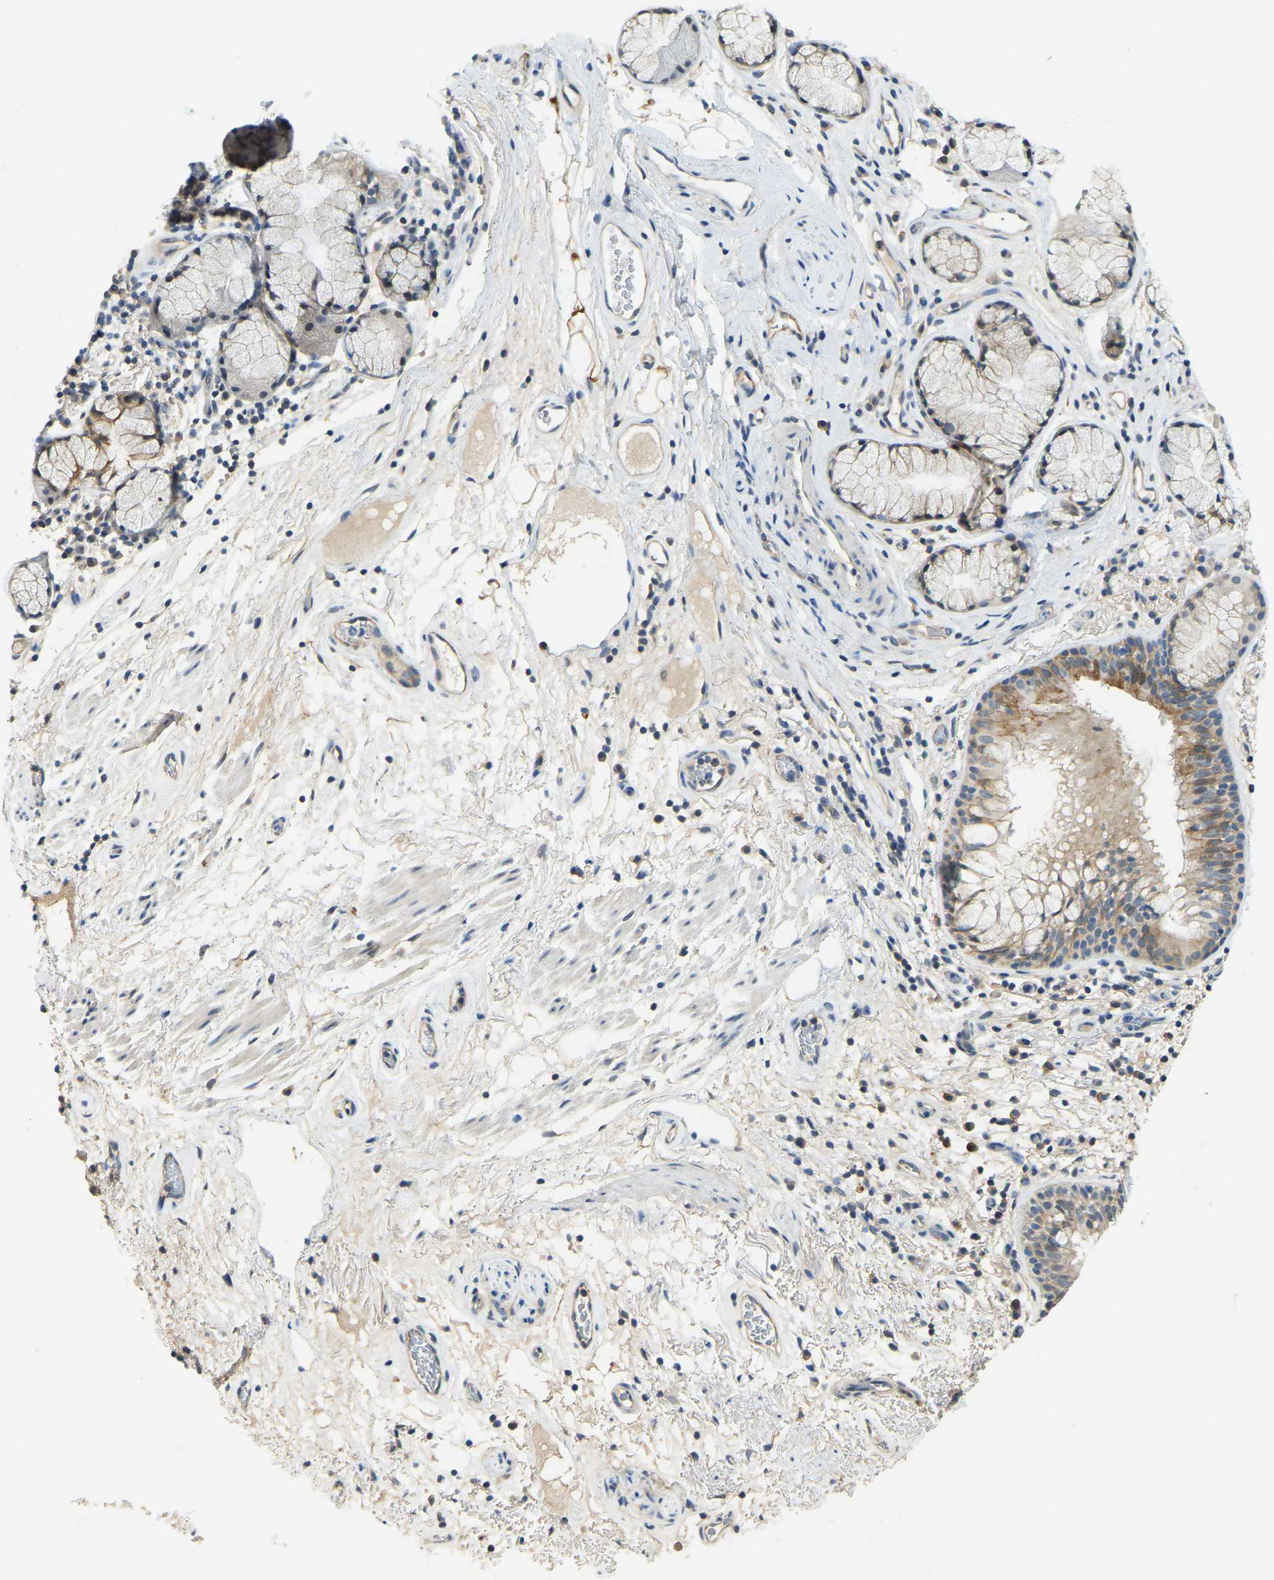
{"staining": {"intensity": "weak", "quantity": "<25%", "location": "cytoplasmic/membranous"}, "tissue": "bronchus", "cell_type": "Respiratory epithelial cells", "image_type": "normal", "snomed": [{"axis": "morphology", "description": "Normal tissue, NOS"}, {"axis": "morphology", "description": "Inflammation, NOS"}, {"axis": "topography", "description": "Cartilage tissue"}, {"axis": "topography", "description": "Bronchus"}], "caption": "High magnification brightfield microscopy of normal bronchus stained with DAB (3,3'-diaminobenzidine) (brown) and counterstained with hematoxylin (blue): respiratory epithelial cells show no significant positivity. (Stains: DAB immunohistochemistry with hematoxylin counter stain, Microscopy: brightfield microscopy at high magnification).", "gene": "AHNAK", "patient": {"sex": "male", "age": 77}}